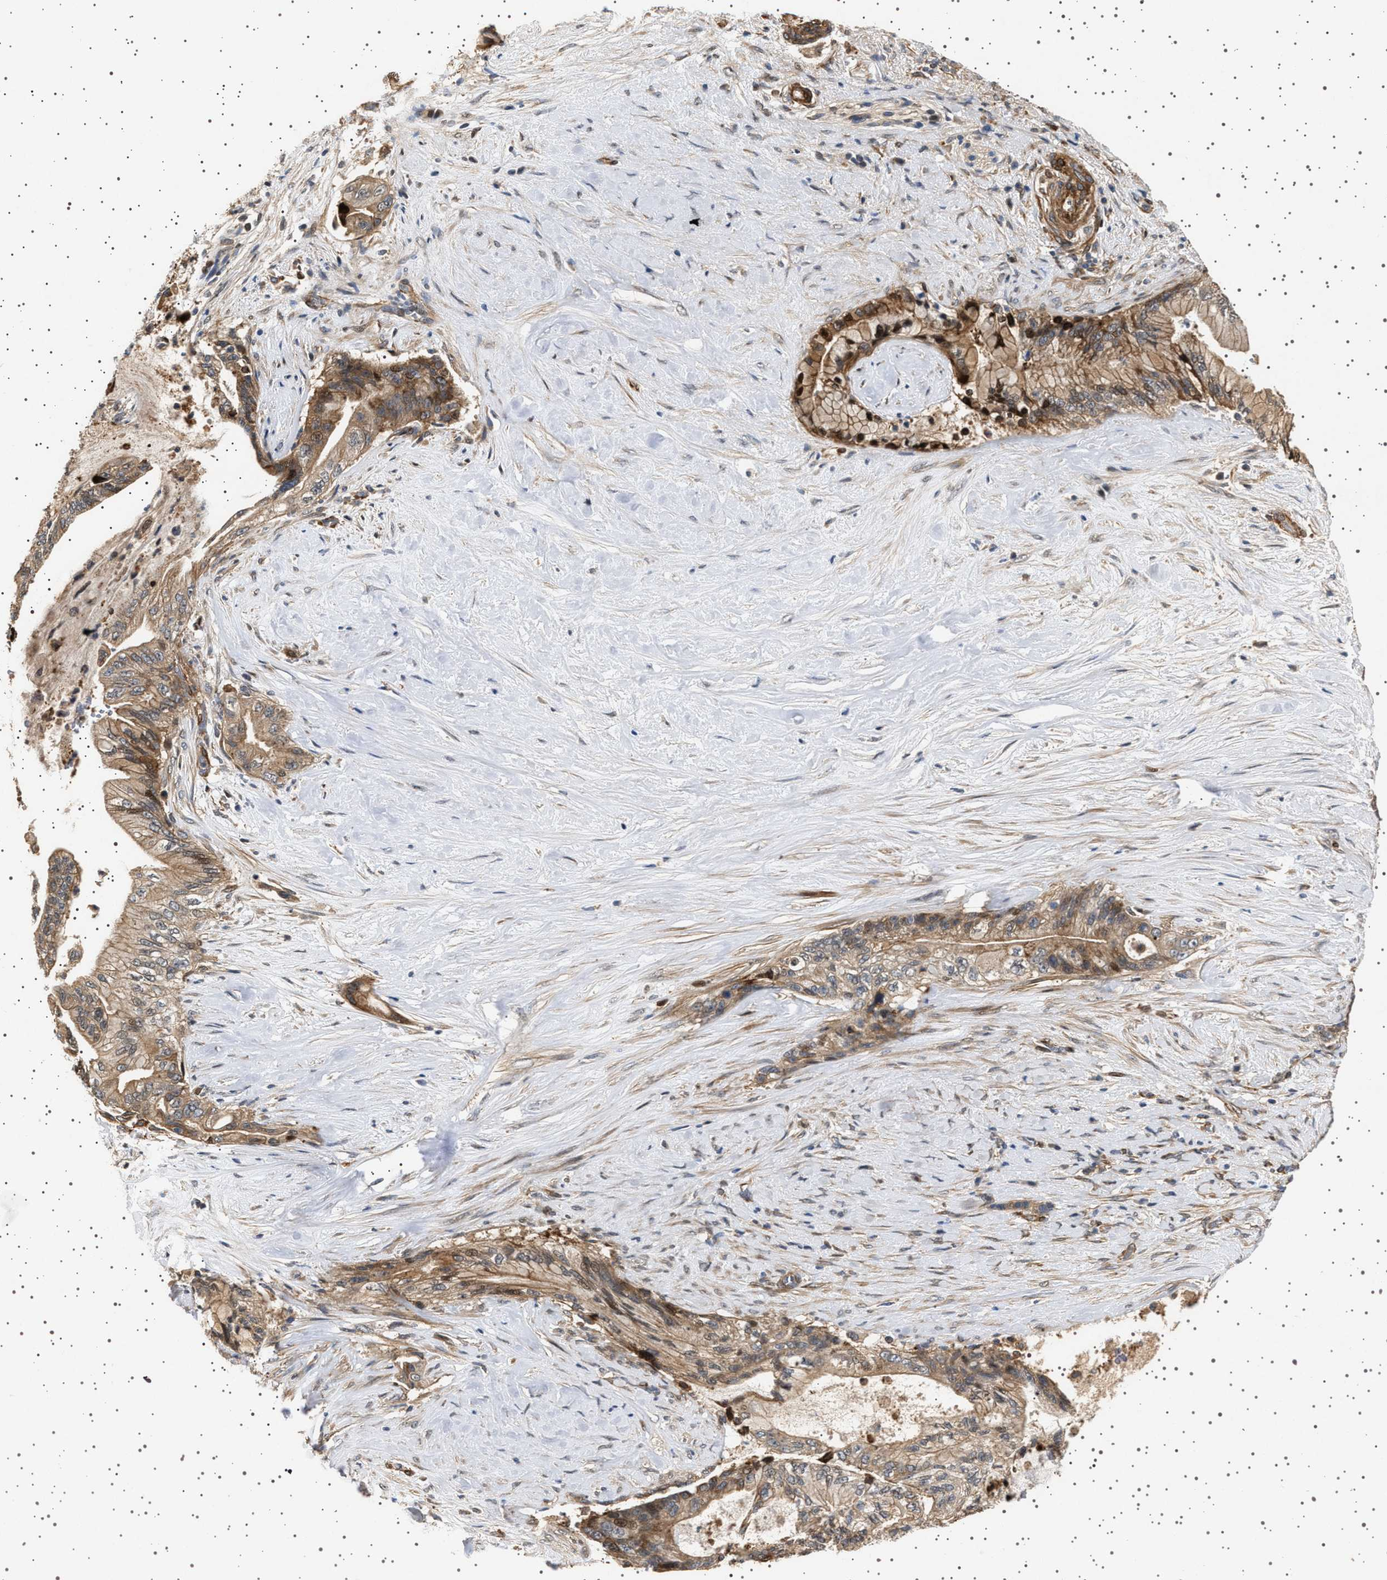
{"staining": {"intensity": "moderate", "quantity": ">75%", "location": "cytoplasmic/membranous"}, "tissue": "pancreatic cancer", "cell_type": "Tumor cells", "image_type": "cancer", "snomed": [{"axis": "morphology", "description": "Adenocarcinoma, NOS"}, {"axis": "topography", "description": "Pancreas"}], "caption": "Immunohistochemistry (IHC) of human adenocarcinoma (pancreatic) exhibits medium levels of moderate cytoplasmic/membranous expression in about >75% of tumor cells. The staining was performed using DAB, with brown indicating positive protein expression. Nuclei are stained blue with hematoxylin.", "gene": "GUCY1B1", "patient": {"sex": "male", "age": 59}}